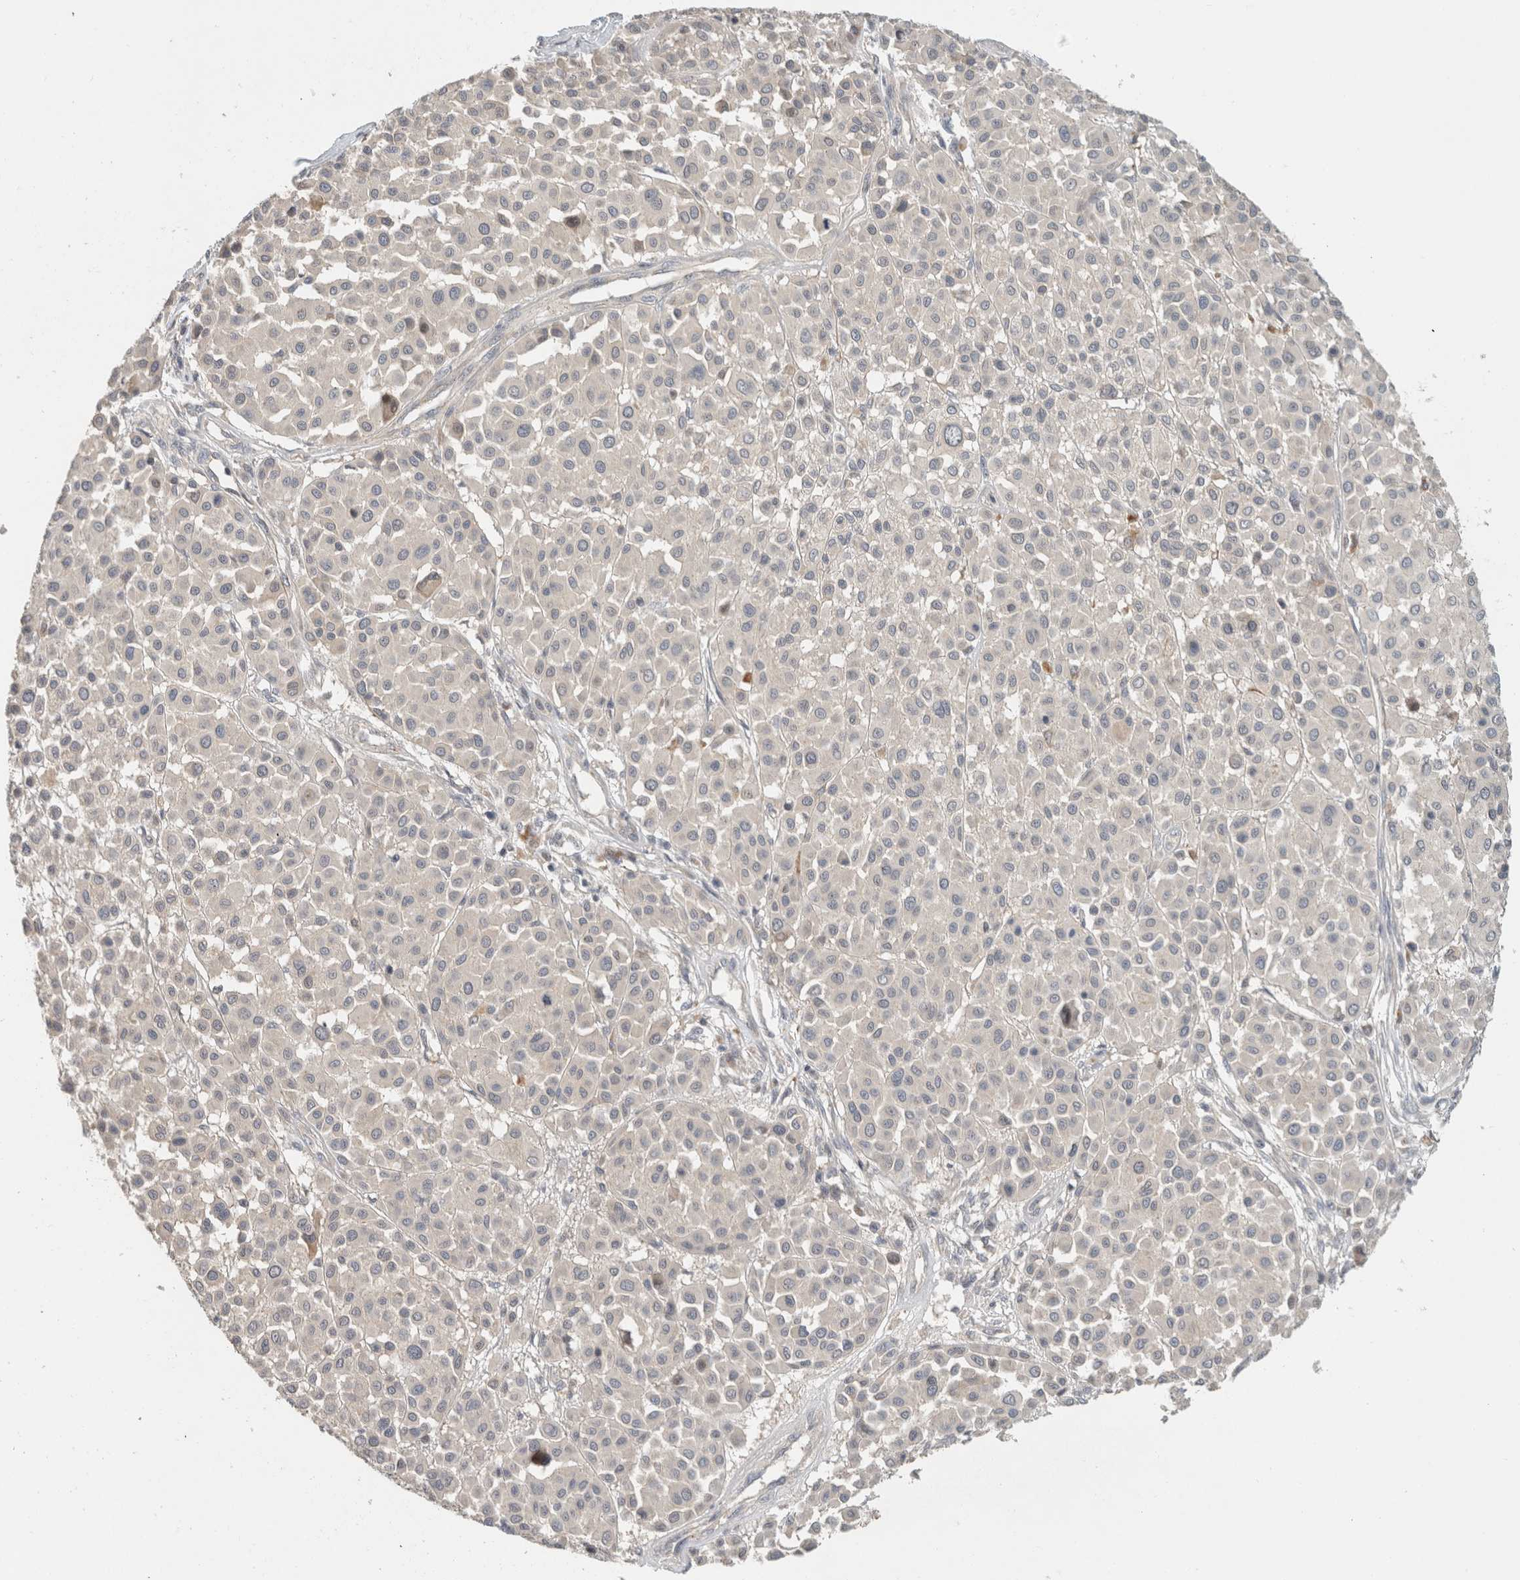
{"staining": {"intensity": "negative", "quantity": "none", "location": "none"}, "tissue": "melanoma", "cell_type": "Tumor cells", "image_type": "cancer", "snomed": [{"axis": "morphology", "description": "Malignant melanoma, Metastatic site"}, {"axis": "topography", "description": "Soft tissue"}], "caption": "Immunohistochemistry (IHC) micrograph of malignant melanoma (metastatic site) stained for a protein (brown), which shows no positivity in tumor cells.", "gene": "ERCC6L2", "patient": {"sex": "male", "age": 41}}